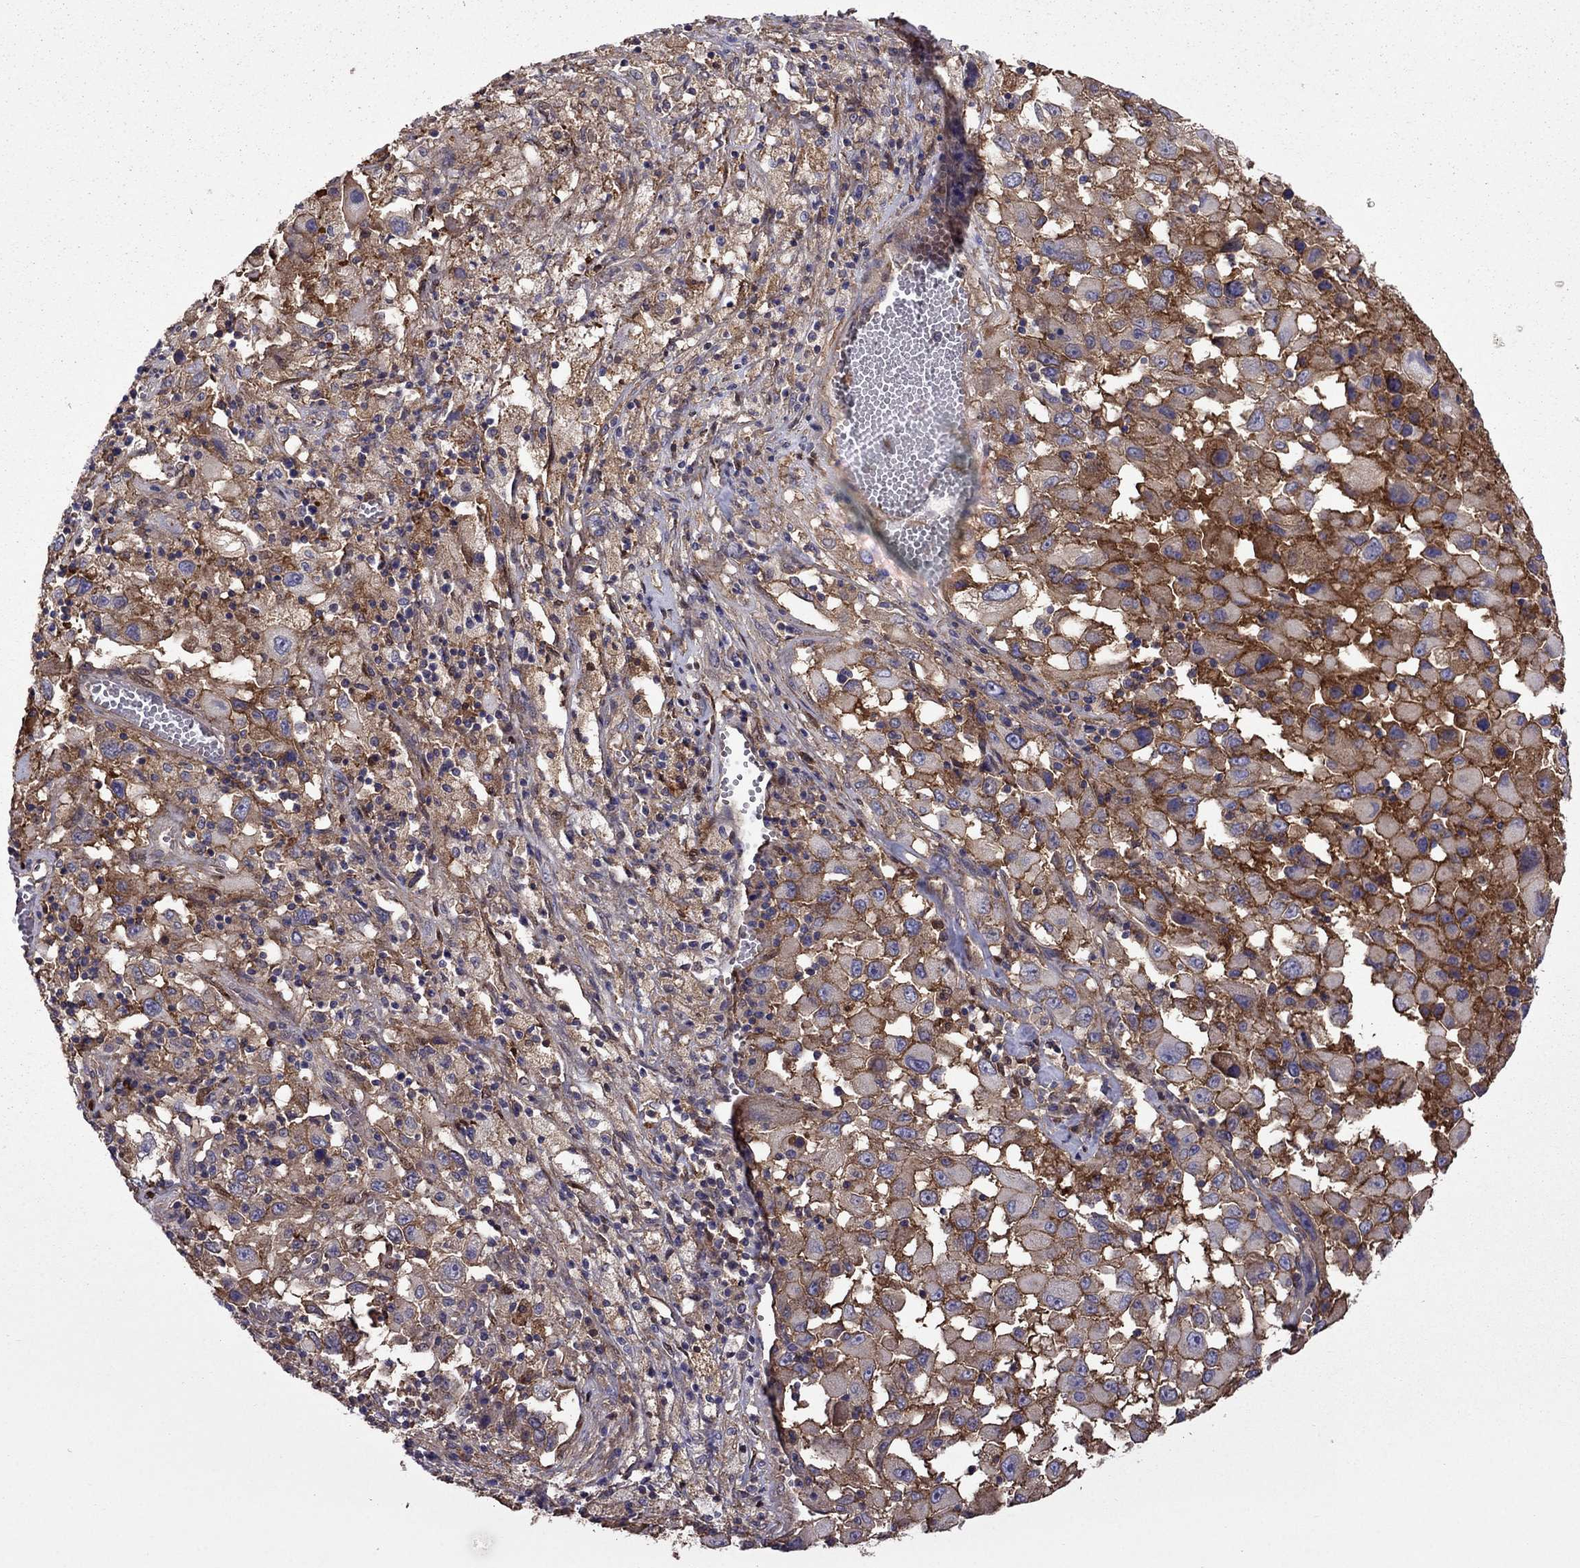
{"staining": {"intensity": "strong", "quantity": "25%-75%", "location": "cytoplasmic/membranous"}, "tissue": "melanoma", "cell_type": "Tumor cells", "image_type": "cancer", "snomed": [{"axis": "morphology", "description": "Malignant melanoma, Metastatic site"}, {"axis": "topography", "description": "Soft tissue"}], "caption": "Melanoma stained with immunohistochemistry displays strong cytoplasmic/membranous positivity in approximately 25%-75% of tumor cells.", "gene": "ITGB1", "patient": {"sex": "male", "age": 50}}